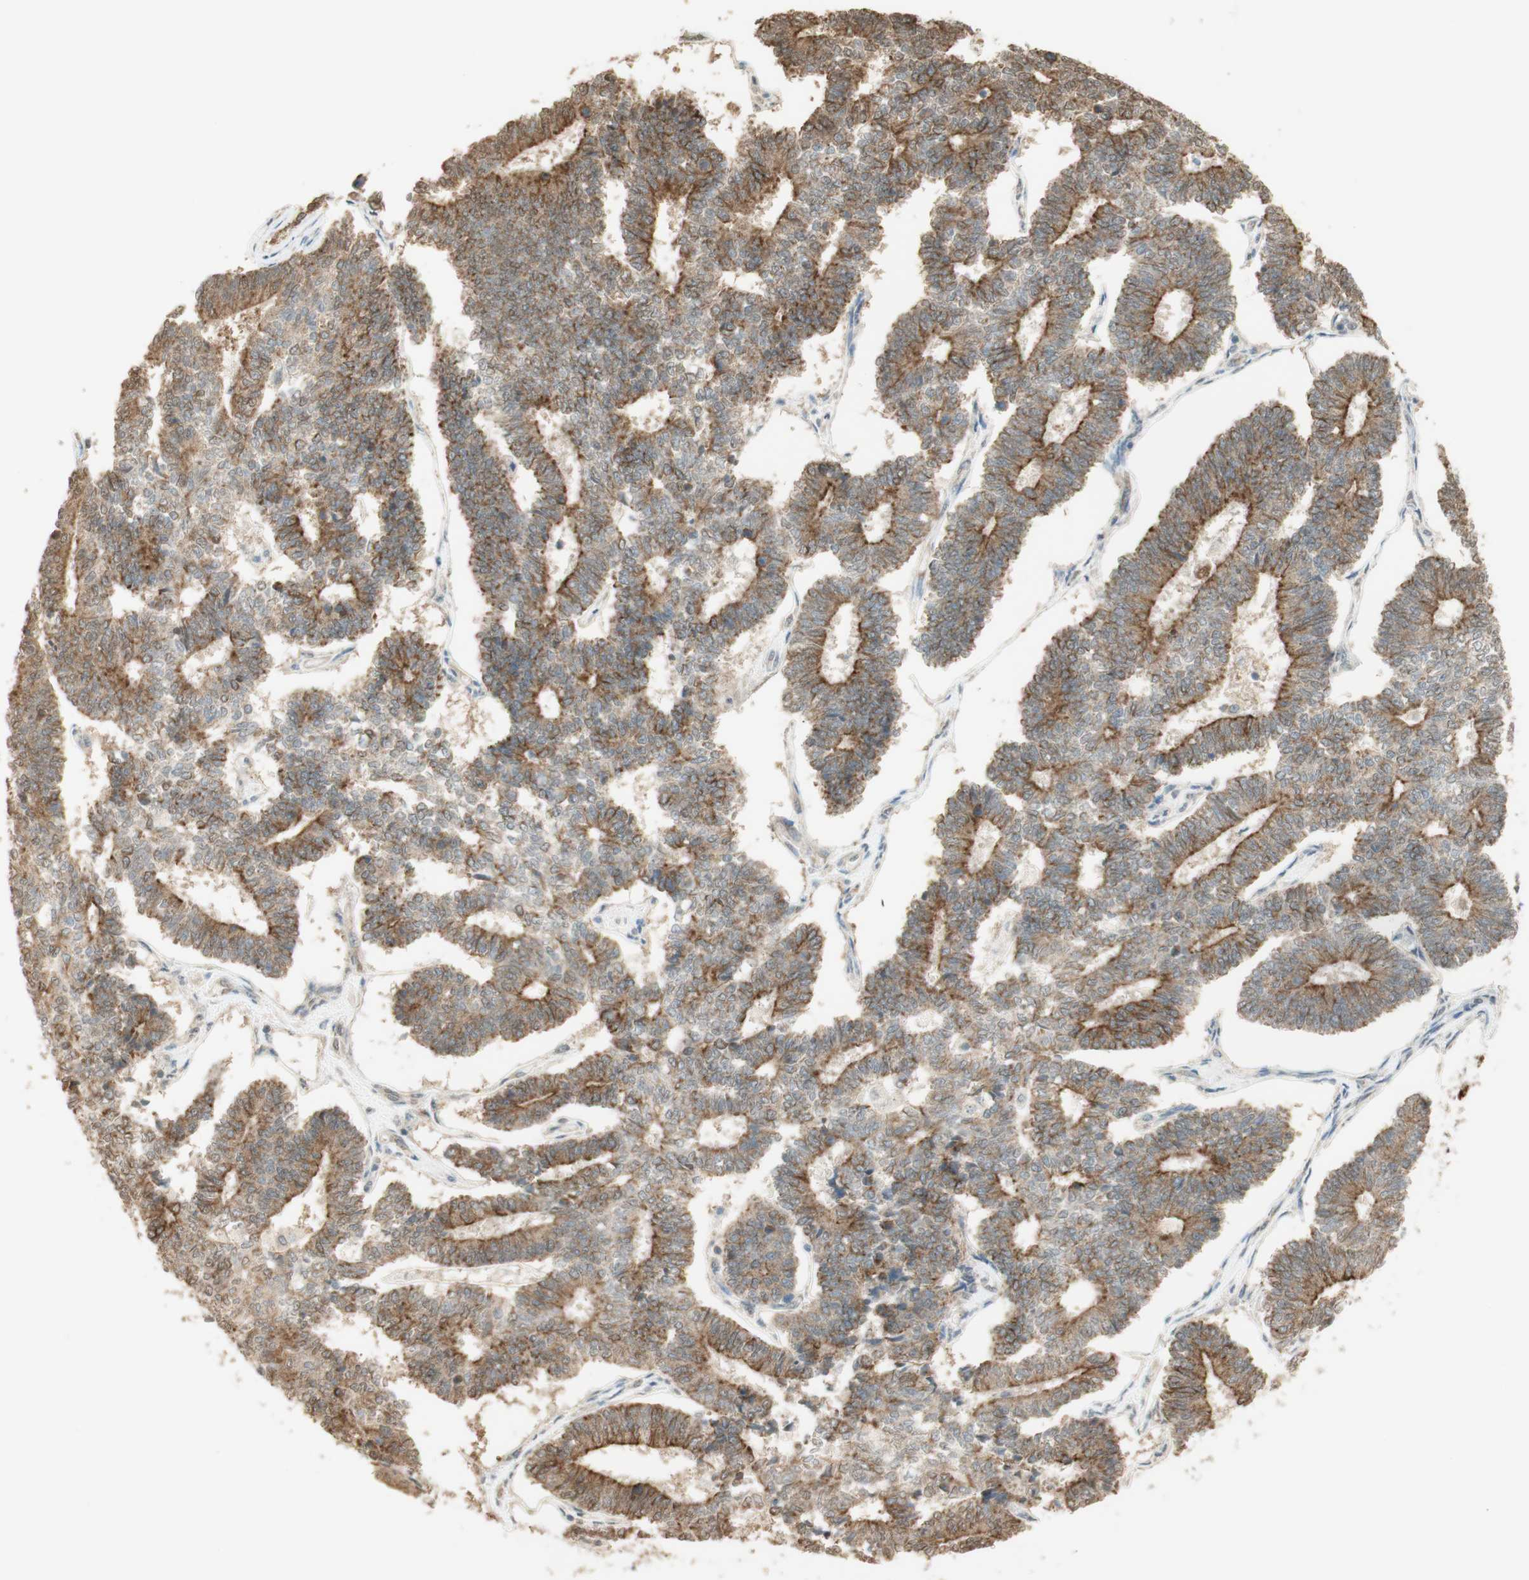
{"staining": {"intensity": "moderate", "quantity": "25%-75%", "location": "cytoplasmic/membranous"}, "tissue": "endometrial cancer", "cell_type": "Tumor cells", "image_type": "cancer", "snomed": [{"axis": "morphology", "description": "Adenocarcinoma, NOS"}, {"axis": "topography", "description": "Endometrium"}], "caption": "Immunohistochemistry (IHC) of endometrial adenocarcinoma exhibits medium levels of moderate cytoplasmic/membranous expression in approximately 25%-75% of tumor cells.", "gene": "SPINT2", "patient": {"sex": "female", "age": 70}}